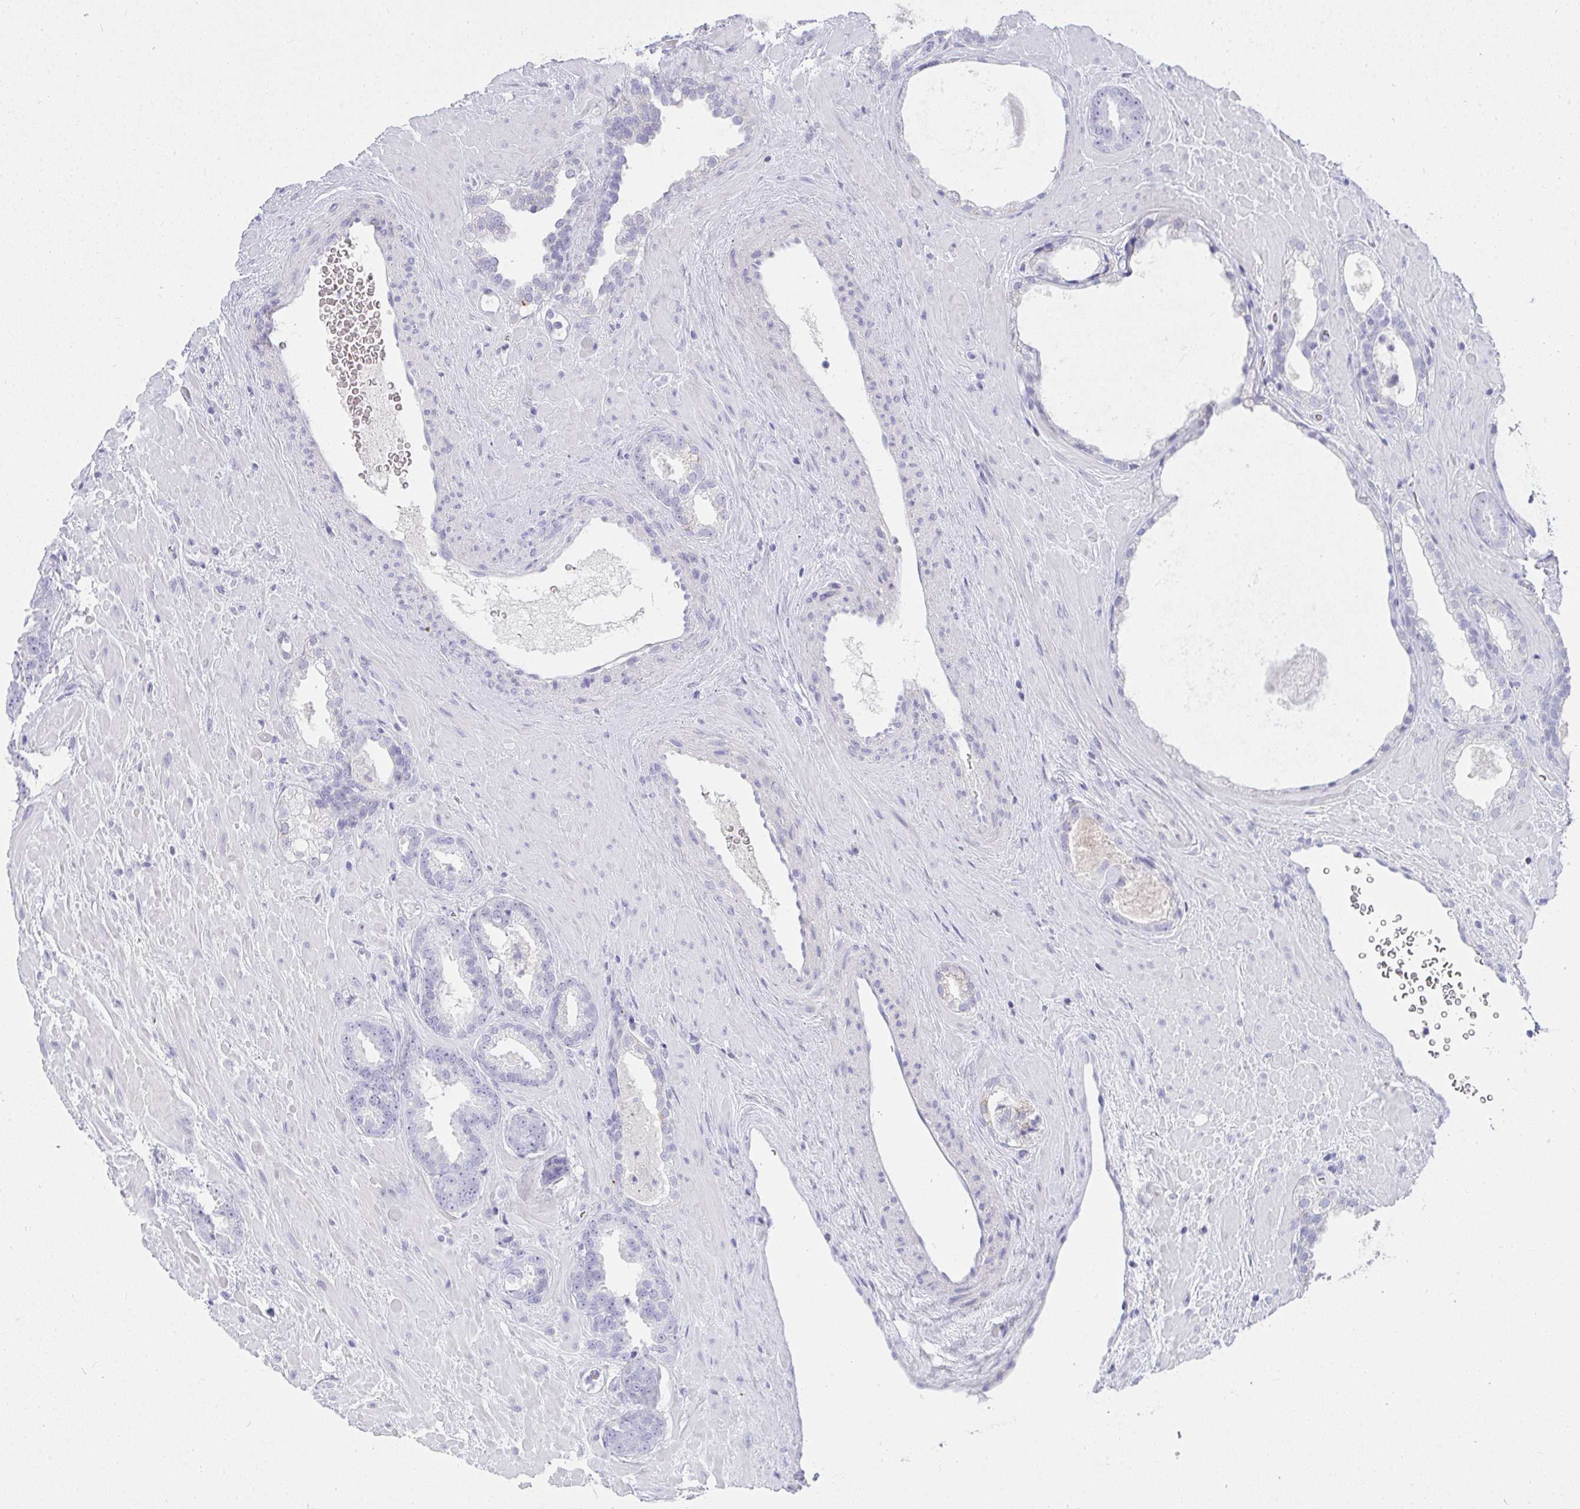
{"staining": {"intensity": "negative", "quantity": "none", "location": "none"}, "tissue": "prostate cancer", "cell_type": "Tumor cells", "image_type": "cancer", "snomed": [{"axis": "morphology", "description": "Adenocarcinoma, Low grade"}, {"axis": "topography", "description": "Prostate"}], "caption": "An image of human prostate low-grade adenocarcinoma is negative for staining in tumor cells.", "gene": "ZNF182", "patient": {"sex": "male", "age": 62}}